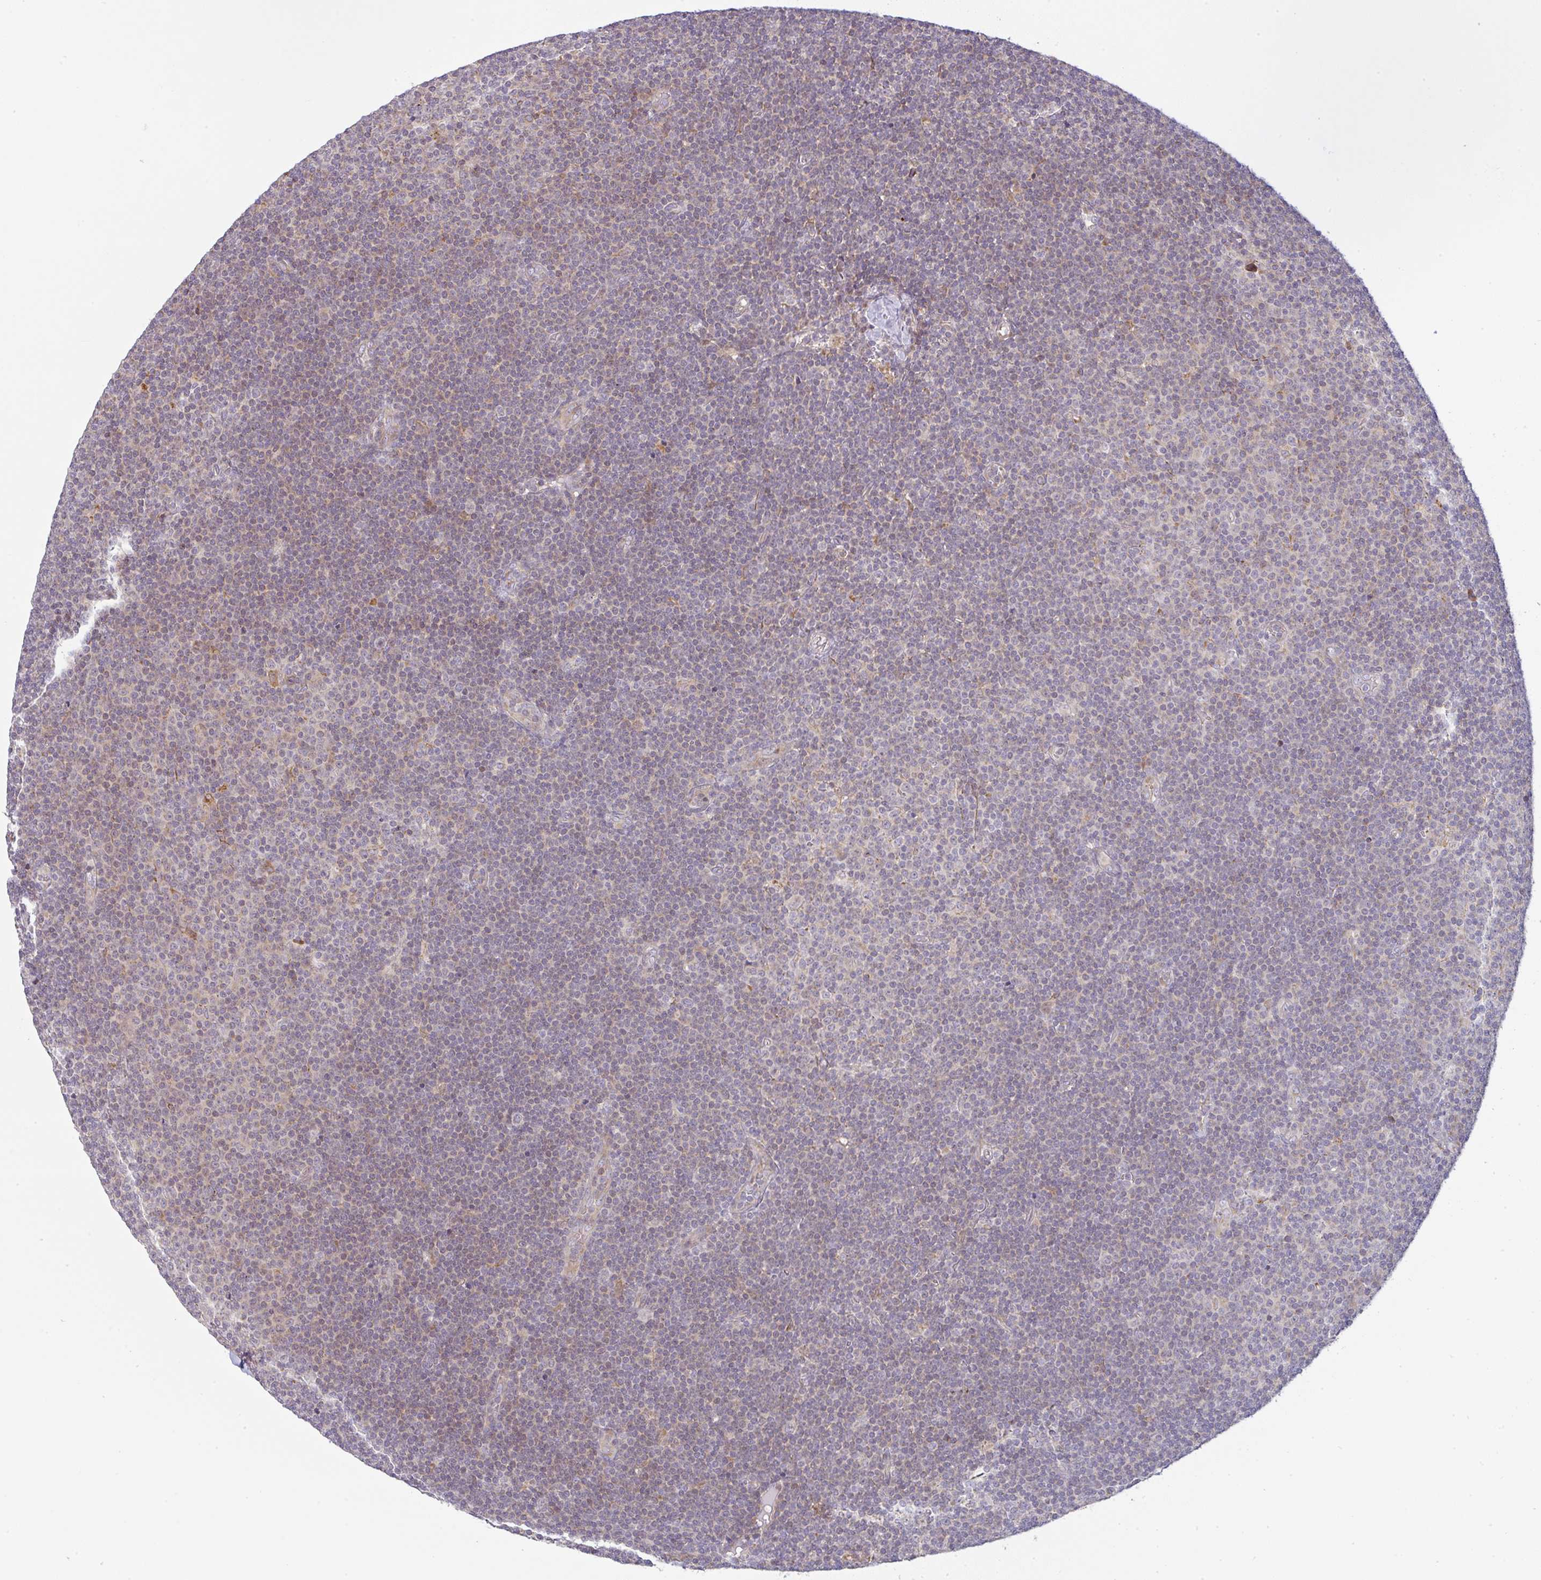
{"staining": {"intensity": "weak", "quantity": "25%-75%", "location": "cytoplasmic/membranous"}, "tissue": "lymphoma", "cell_type": "Tumor cells", "image_type": "cancer", "snomed": [{"axis": "morphology", "description": "Malignant lymphoma, non-Hodgkin's type, Low grade"}, {"axis": "topography", "description": "Lymph node"}], "caption": "Lymphoma stained for a protein shows weak cytoplasmic/membranous positivity in tumor cells. Immunohistochemistry (ihc) stains the protein of interest in brown and the nuclei are stained blue.", "gene": "MOB1A", "patient": {"sex": "male", "age": 48}}